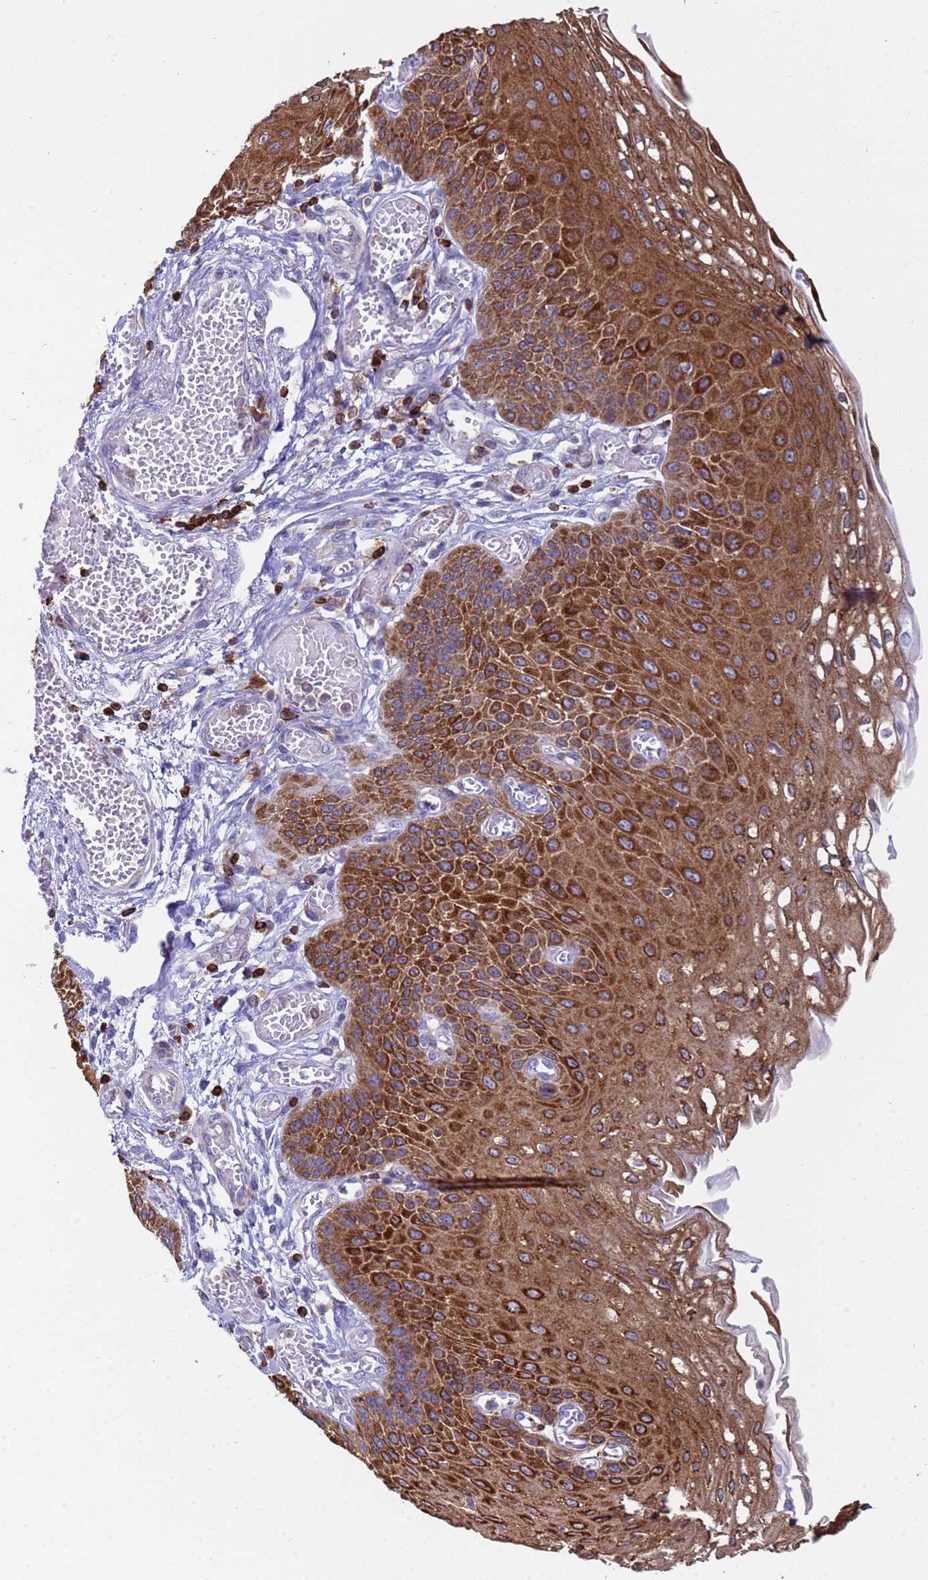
{"staining": {"intensity": "strong", "quantity": ">75%", "location": "cytoplasmic/membranous"}, "tissue": "esophagus", "cell_type": "Squamous epithelial cells", "image_type": "normal", "snomed": [{"axis": "morphology", "description": "Normal tissue, NOS"}, {"axis": "topography", "description": "Esophagus"}], "caption": "The photomicrograph shows staining of unremarkable esophagus, revealing strong cytoplasmic/membranous protein expression (brown color) within squamous epithelial cells. The staining was performed using DAB (3,3'-diaminobenzidine), with brown indicating positive protein expression. Nuclei are stained blue with hematoxylin.", "gene": "EZR", "patient": {"sex": "male", "age": 81}}